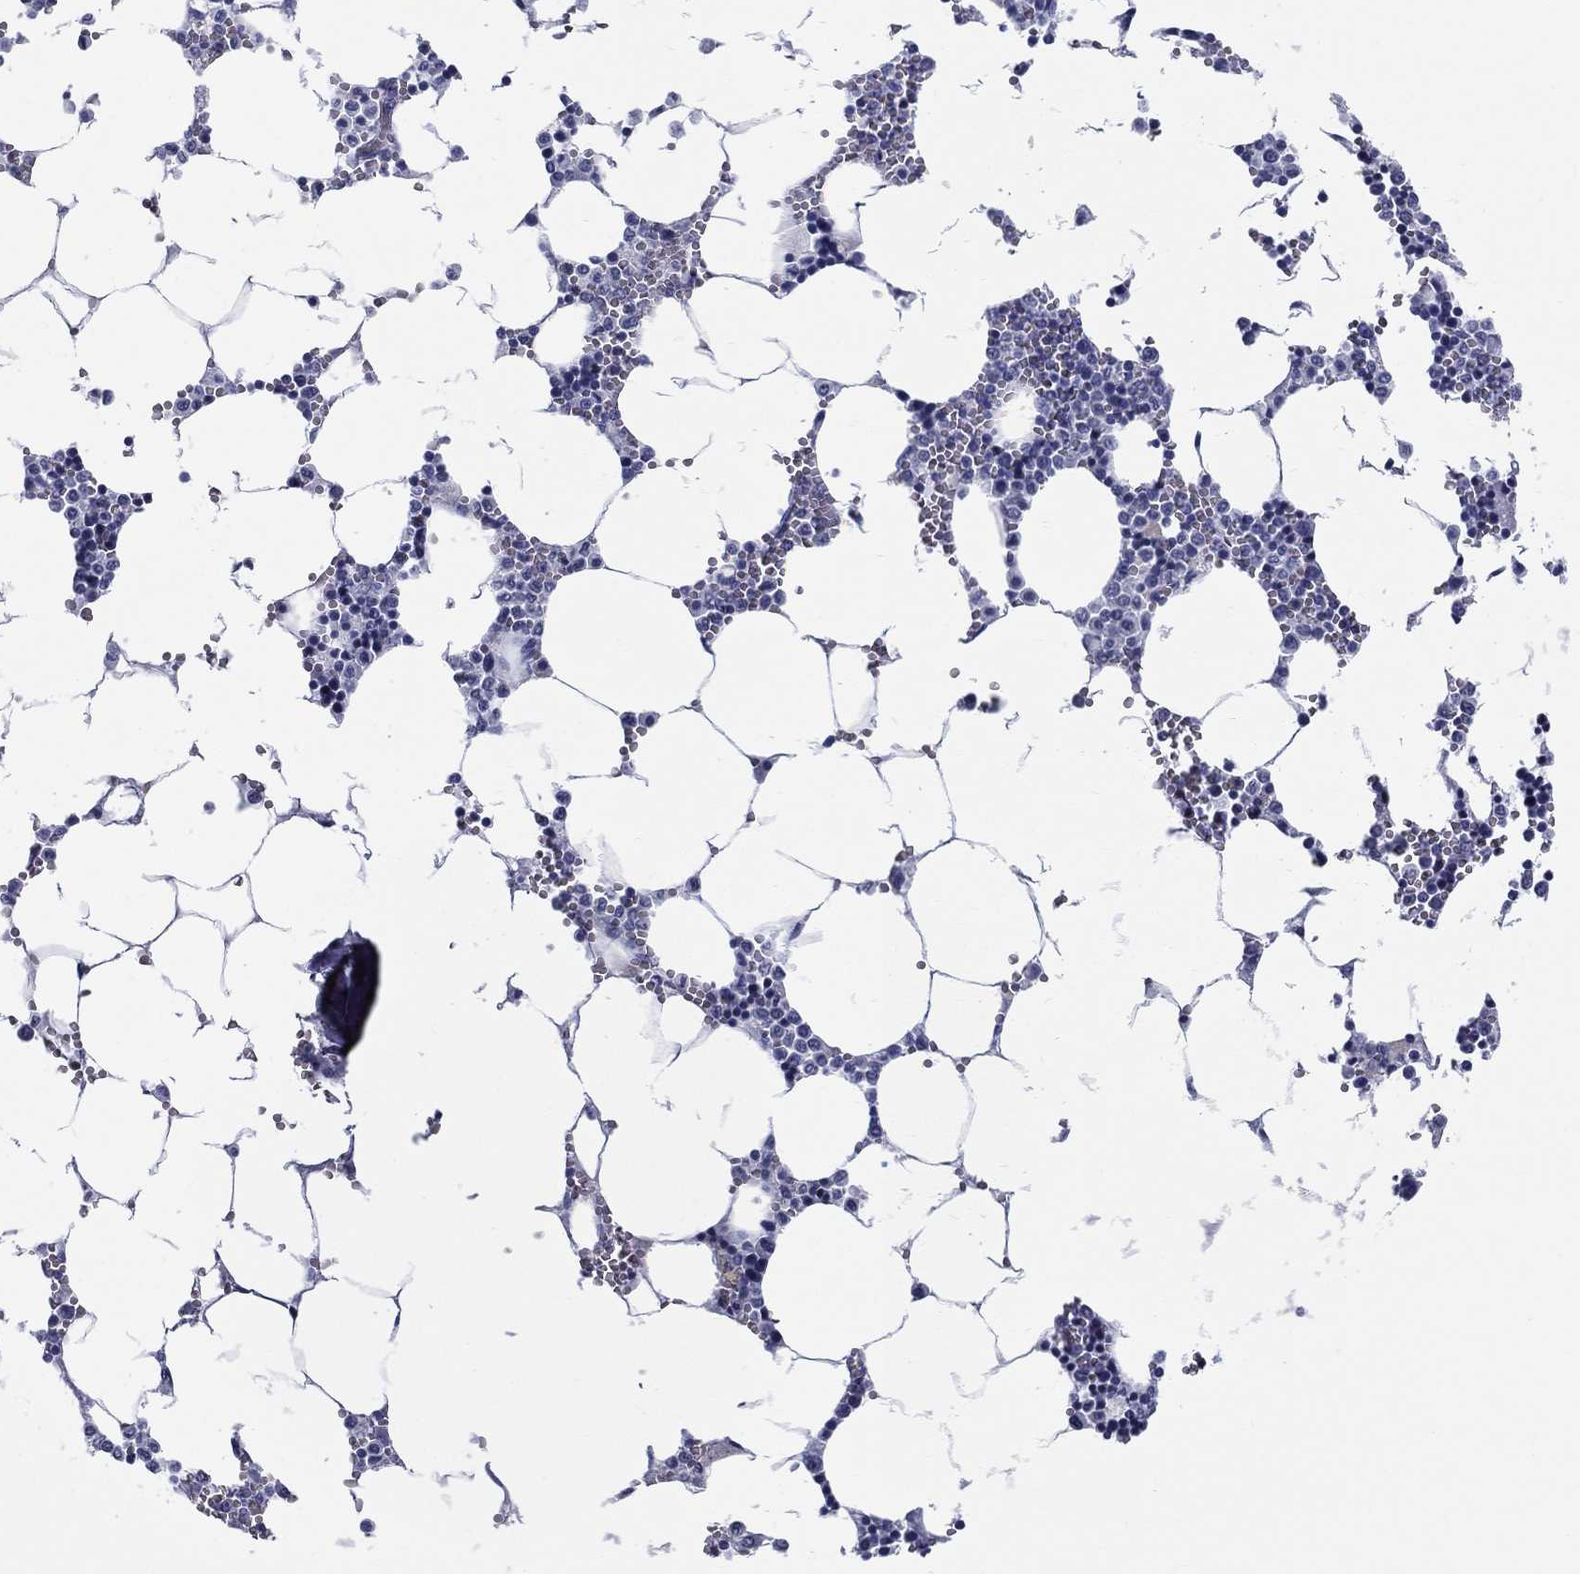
{"staining": {"intensity": "negative", "quantity": "none", "location": "none"}, "tissue": "bone marrow", "cell_type": "Hematopoietic cells", "image_type": "normal", "snomed": [{"axis": "morphology", "description": "Normal tissue, NOS"}, {"axis": "topography", "description": "Bone marrow"}], "caption": "A high-resolution micrograph shows immunohistochemistry (IHC) staining of benign bone marrow, which reveals no significant expression in hematopoietic cells. (Immunohistochemistry (ihc), brightfield microscopy, high magnification).", "gene": "RSPH4A", "patient": {"sex": "female", "age": 64}}